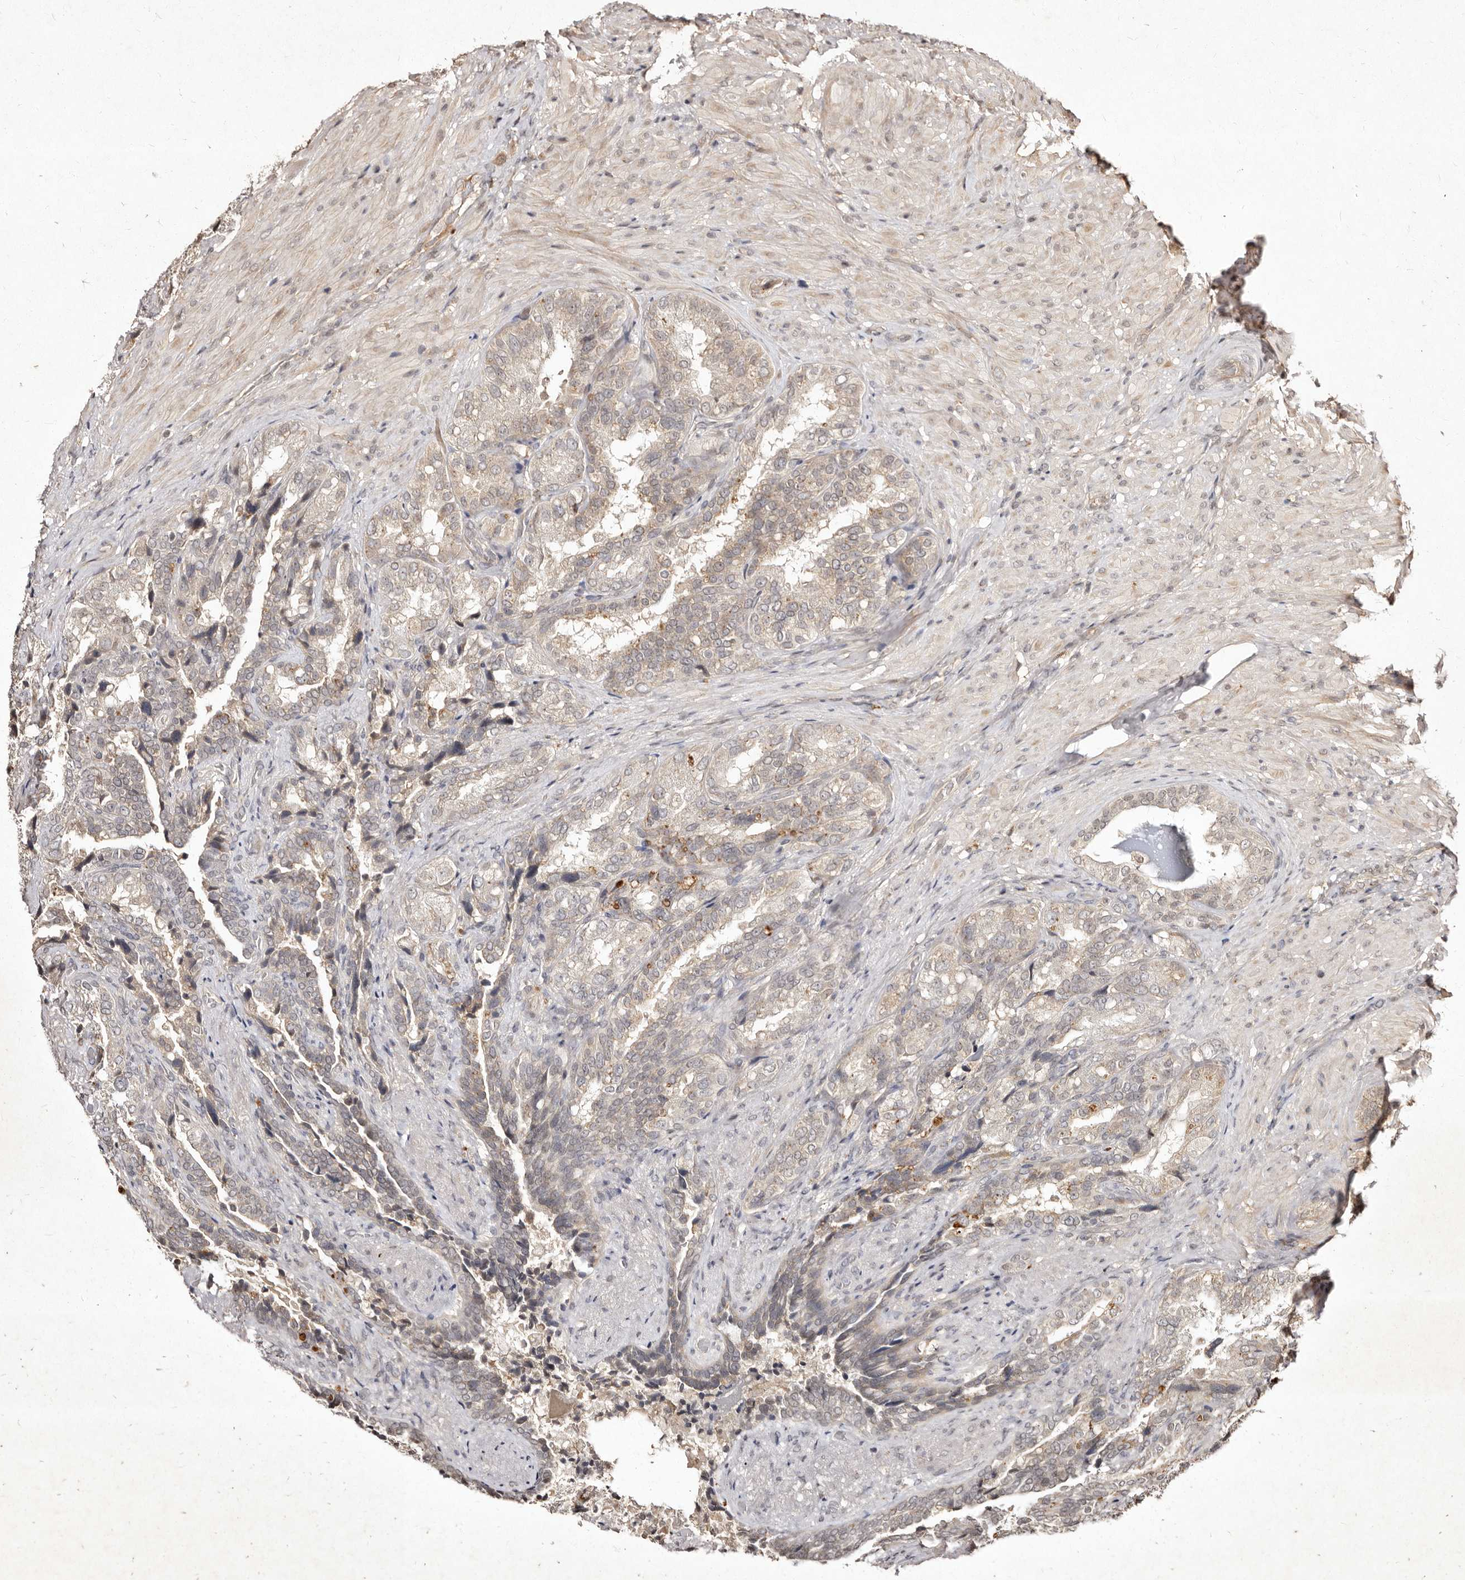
{"staining": {"intensity": "weak", "quantity": "<25%", "location": "cytoplasmic/membranous,nuclear"}, "tissue": "seminal vesicle", "cell_type": "Glandular cells", "image_type": "normal", "snomed": [{"axis": "morphology", "description": "Normal tissue, NOS"}, {"axis": "topography", "description": "Seminal veicle"}, {"axis": "topography", "description": "Peripheral nerve tissue"}], "caption": "IHC photomicrograph of normal seminal vesicle: seminal vesicle stained with DAB (3,3'-diaminobenzidine) displays no significant protein expression in glandular cells.", "gene": "LCORL", "patient": {"sex": "male", "age": 63}}